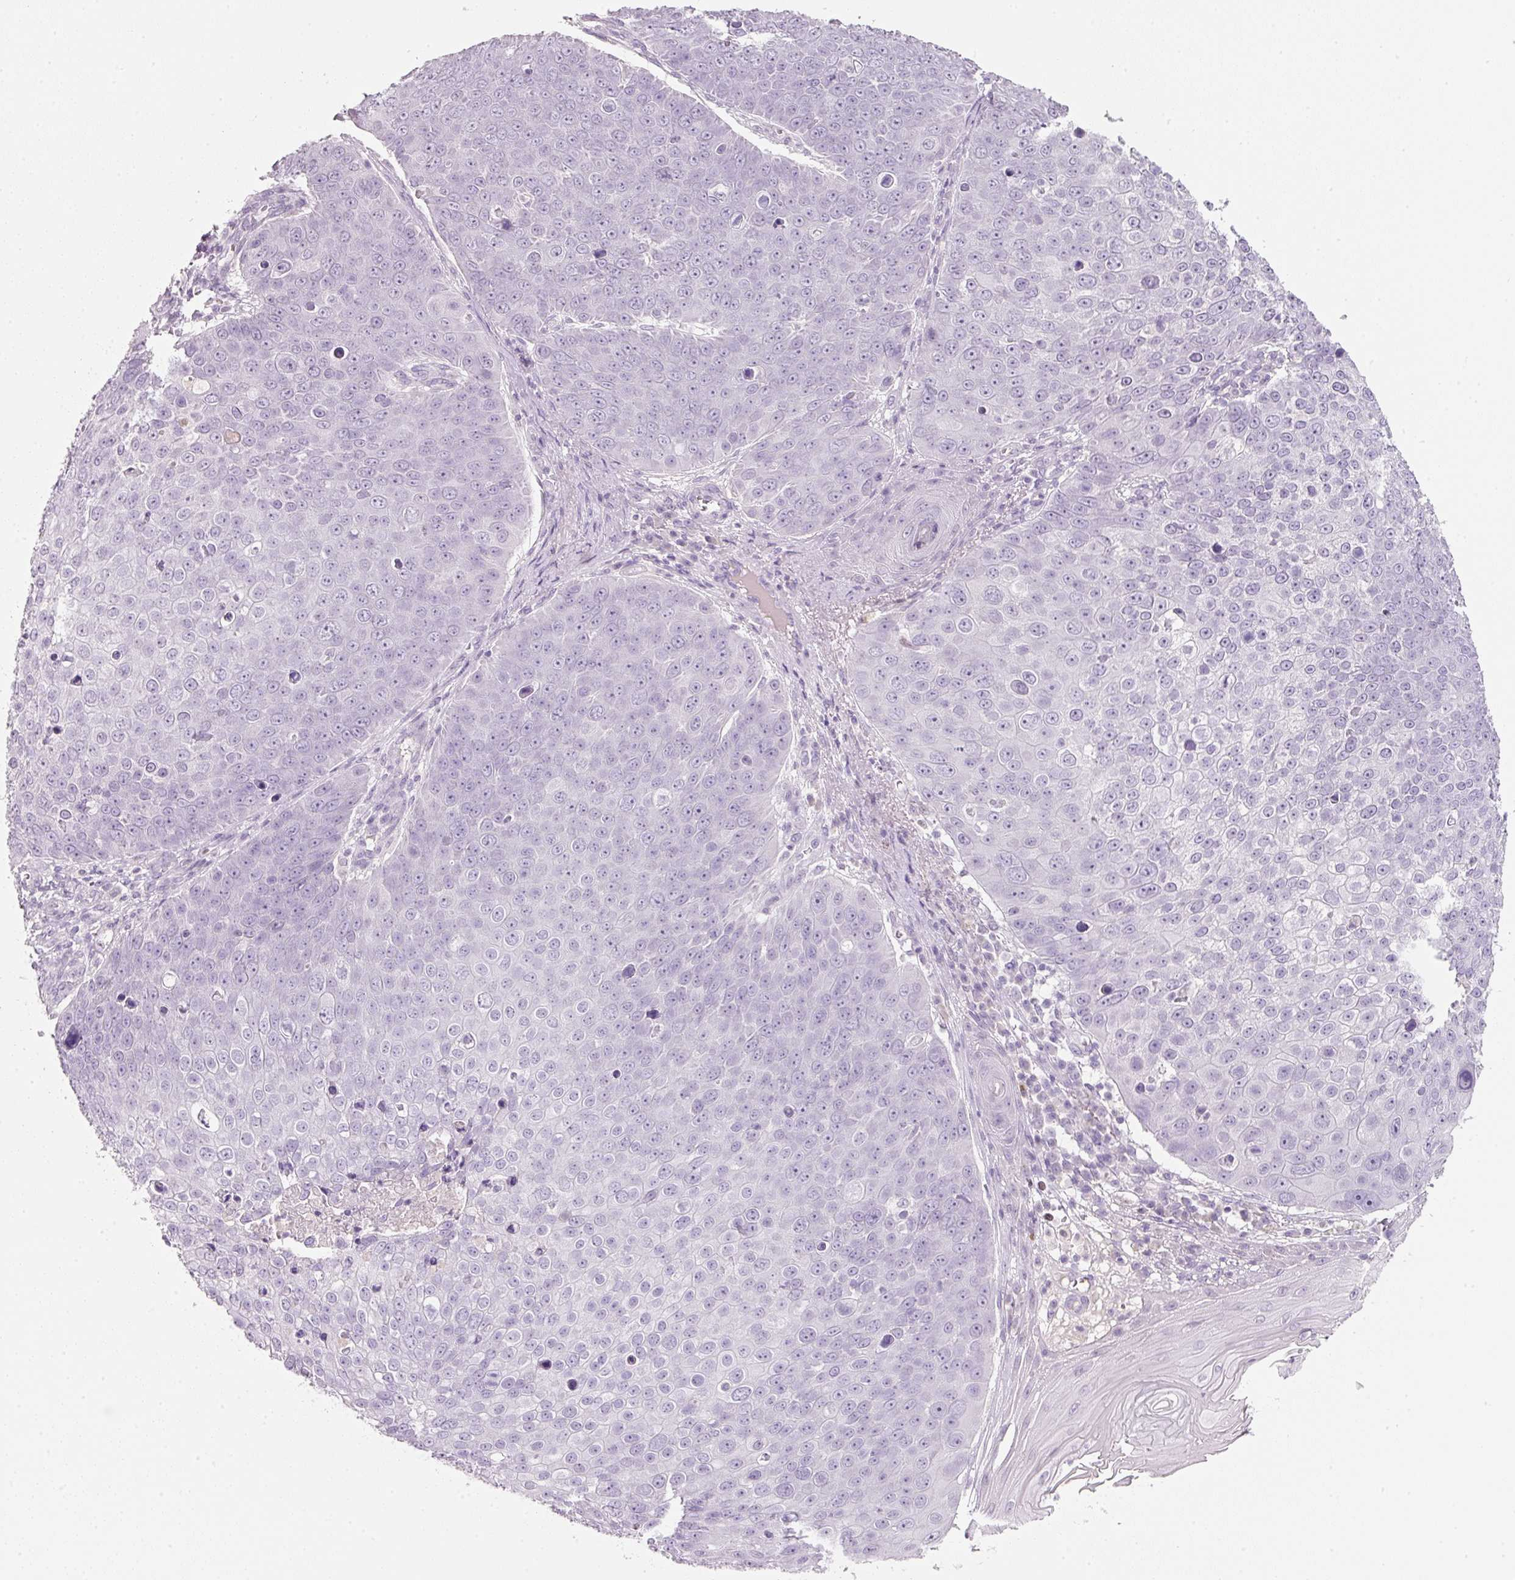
{"staining": {"intensity": "negative", "quantity": "none", "location": "none"}, "tissue": "skin cancer", "cell_type": "Tumor cells", "image_type": "cancer", "snomed": [{"axis": "morphology", "description": "Squamous cell carcinoma, NOS"}, {"axis": "topography", "description": "Skin"}], "caption": "Immunohistochemistry (IHC) histopathology image of neoplastic tissue: human squamous cell carcinoma (skin) stained with DAB (3,3'-diaminobenzidine) reveals no significant protein positivity in tumor cells.", "gene": "ENSG00000206549", "patient": {"sex": "male", "age": 71}}